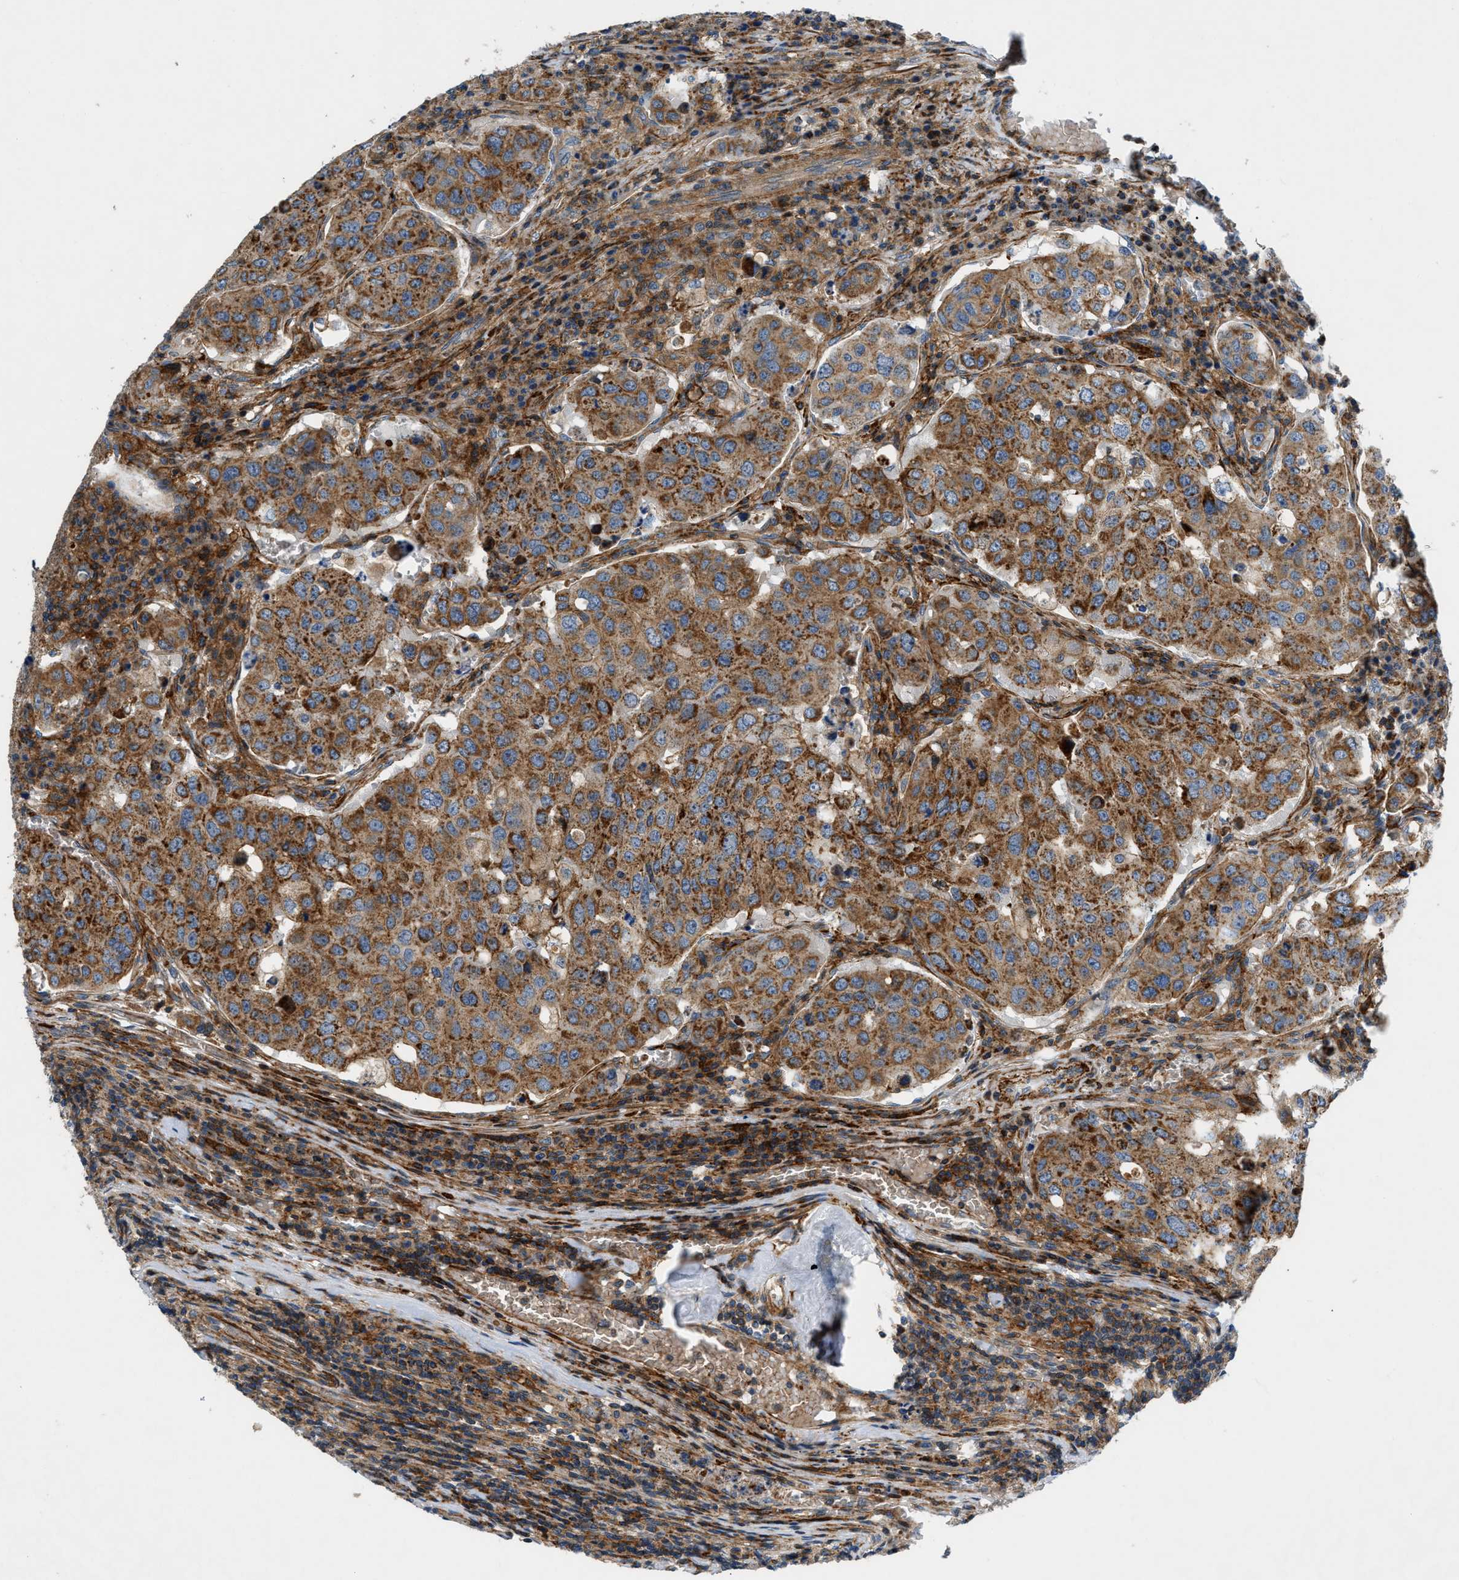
{"staining": {"intensity": "moderate", "quantity": ">75%", "location": "cytoplasmic/membranous"}, "tissue": "urothelial cancer", "cell_type": "Tumor cells", "image_type": "cancer", "snomed": [{"axis": "morphology", "description": "Urothelial carcinoma, High grade"}, {"axis": "topography", "description": "Lymph node"}, {"axis": "topography", "description": "Urinary bladder"}], "caption": "Urothelial cancer was stained to show a protein in brown. There is medium levels of moderate cytoplasmic/membranous expression in about >75% of tumor cells.", "gene": "DHODH", "patient": {"sex": "male", "age": 51}}